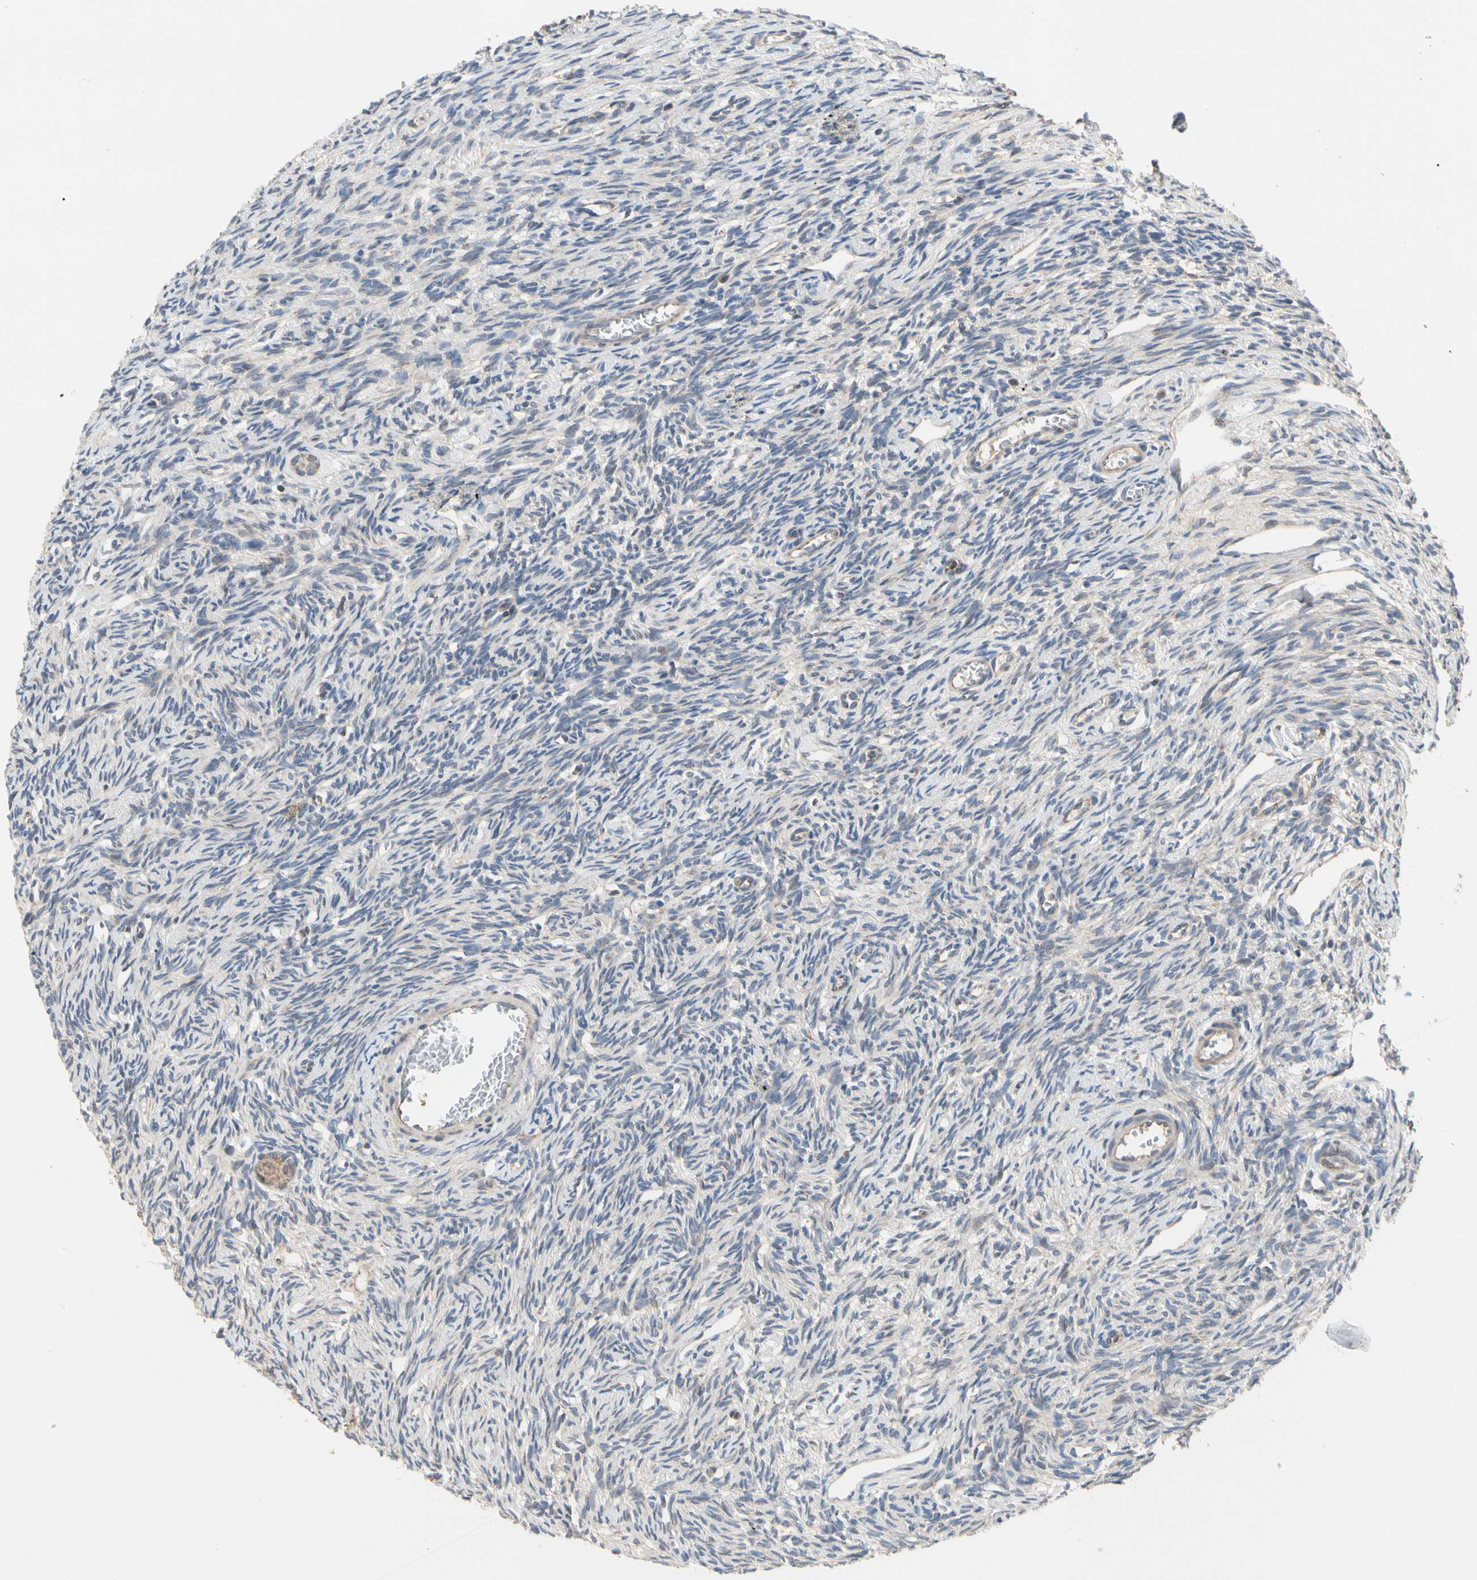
{"staining": {"intensity": "moderate", "quantity": ">75%", "location": "cytoplasmic/membranous"}, "tissue": "ovary", "cell_type": "Follicle cells", "image_type": "normal", "snomed": [{"axis": "morphology", "description": "Normal tissue, NOS"}, {"axis": "topography", "description": "Ovary"}], "caption": "IHC histopathology image of unremarkable ovary: human ovary stained using immunohistochemistry demonstrates medium levels of moderate protein expression localized specifically in the cytoplasmic/membranous of follicle cells, appearing as a cytoplasmic/membranous brown color.", "gene": "GPD2", "patient": {"sex": "female", "age": 33}}